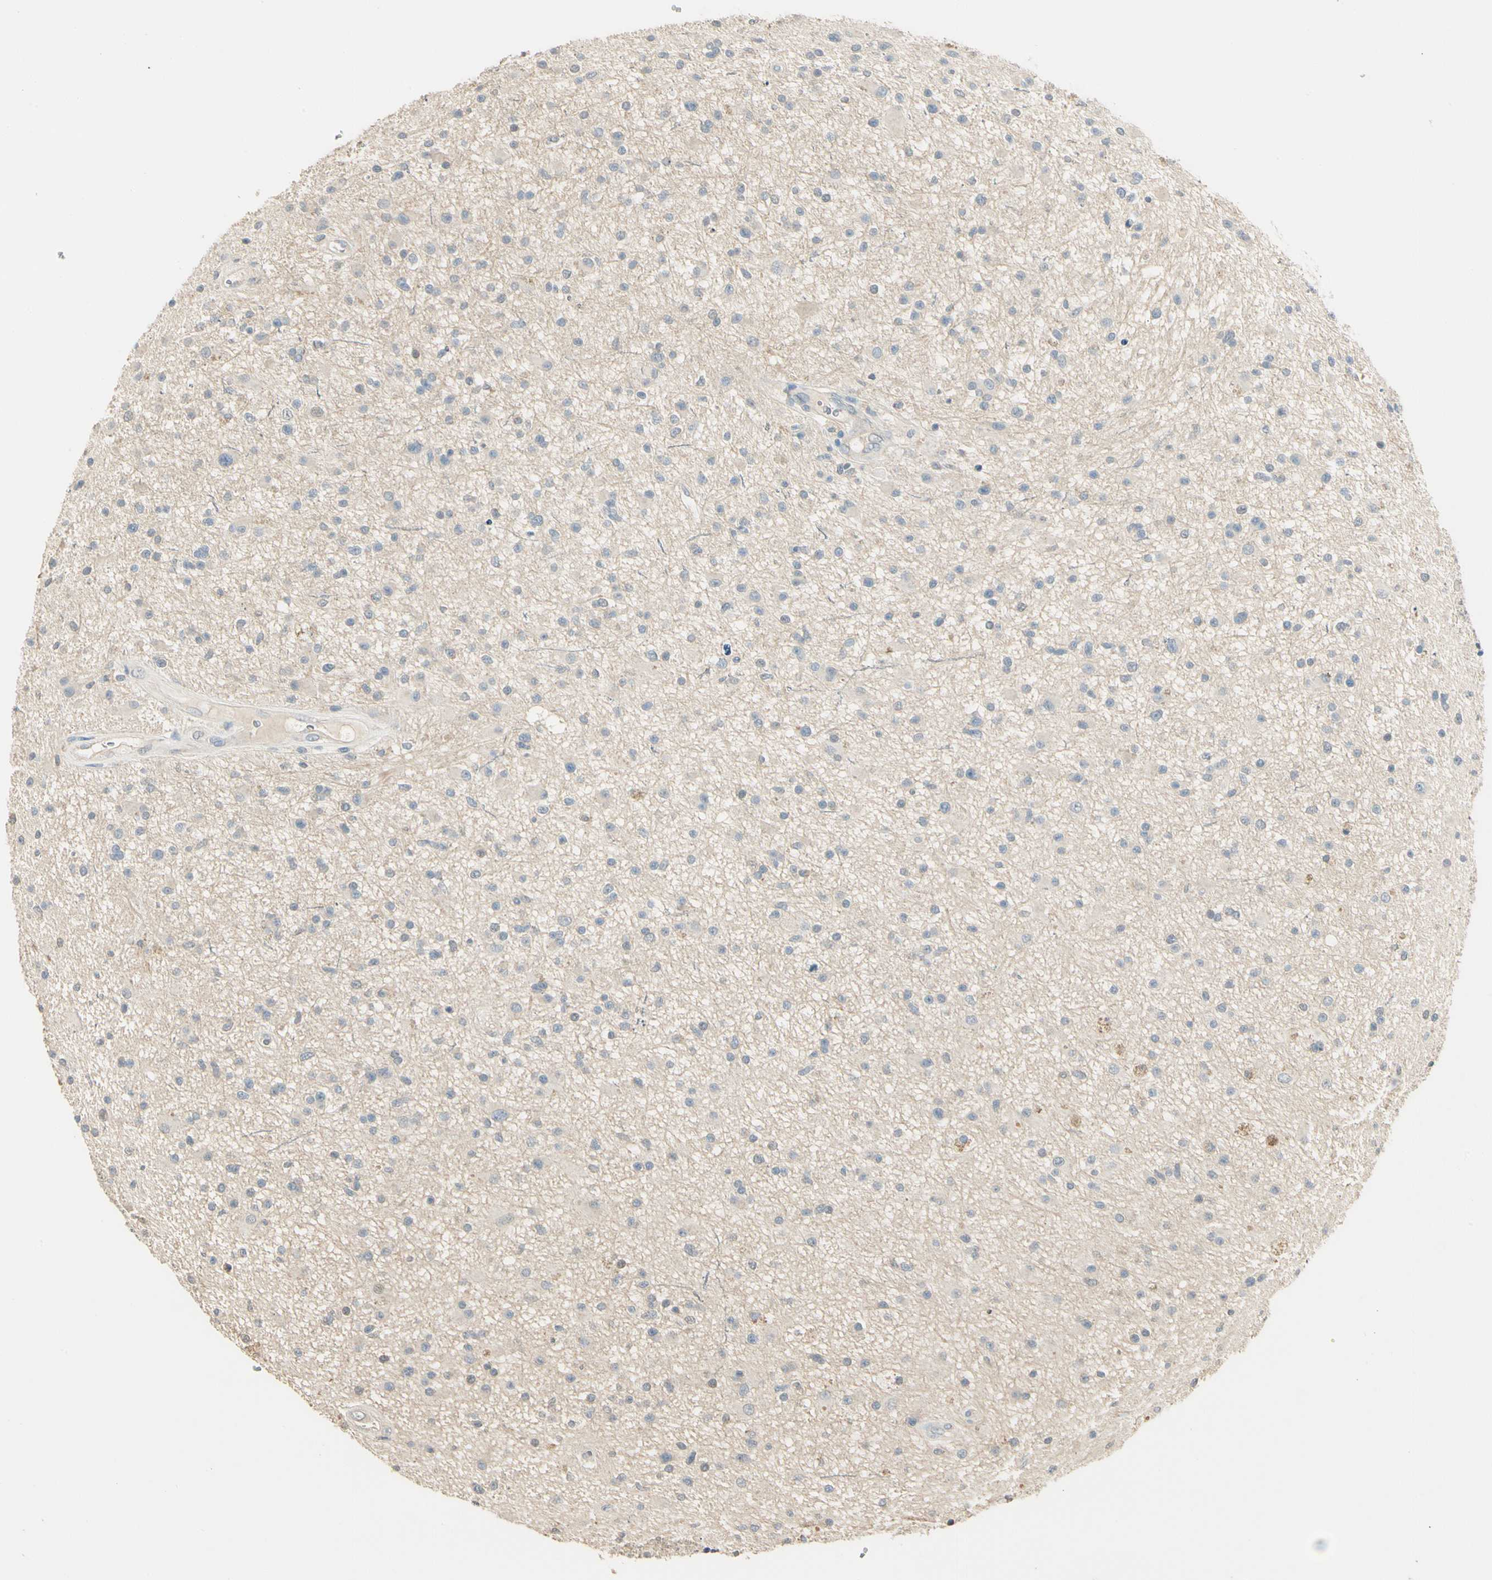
{"staining": {"intensity": "negative", "quantity": "none", "location": "none"}, "tissue": "glioma", "cell_type": "Tumor cells", "image_type": "cancer", "snomed": [{"axis": "morphology", "description": "Glioma, malignant, High grade"}, {"axis": "topography", "description": "Brain"}], "caption": "A high-resolution micrograph shows IHC staining of glioma, which shows no significant expression in tumor cells. The staining was performed using DAB to visualize the protein expression in brown, while the nuclei were stained in blue with hematoxylin (Magnification: 20x).", "gene": "GNE", "patient": {"sex": "male", "age": 33}}